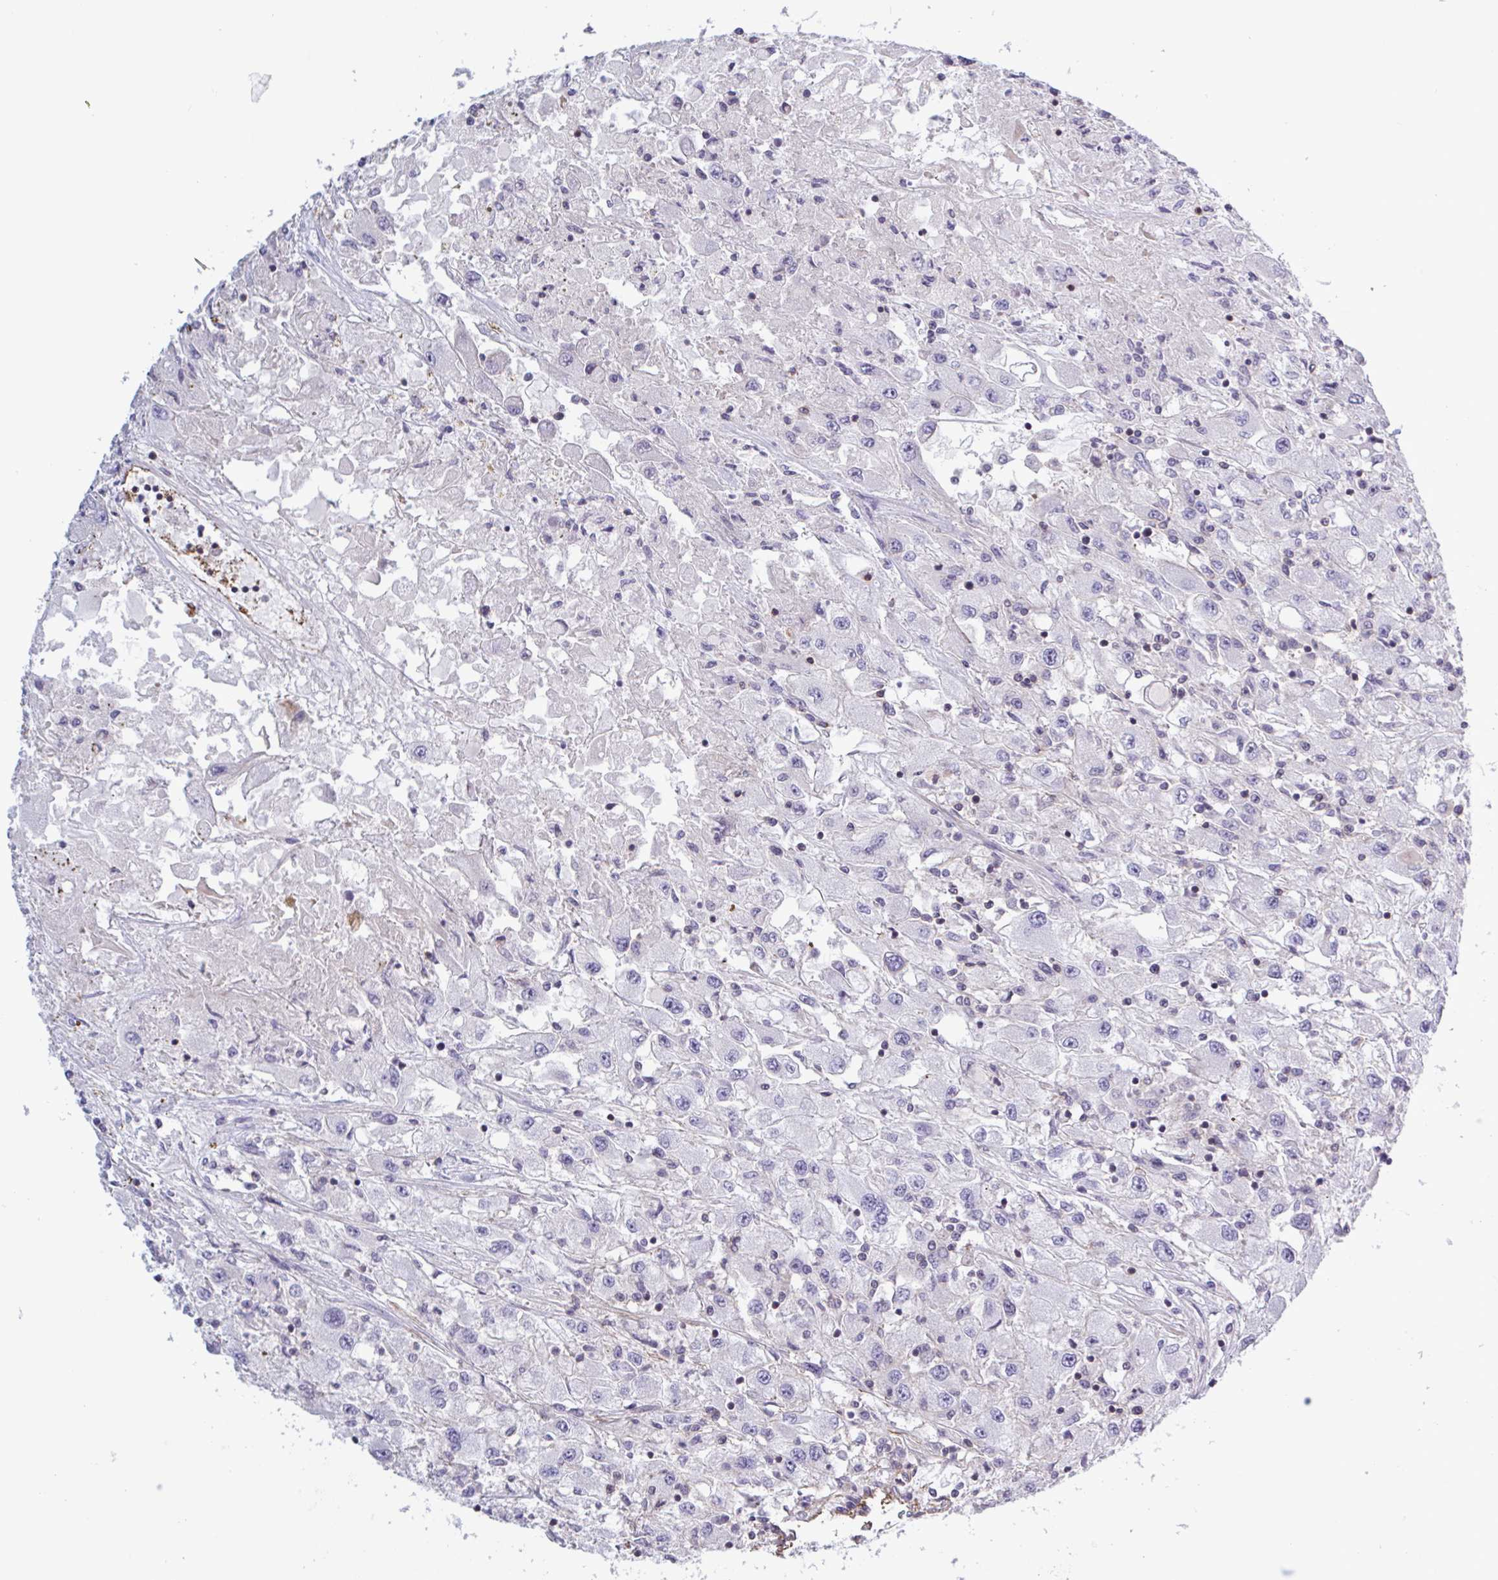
{"staining": {"intensity": "negative", "quantity": "none", "location": "none"}, "tissue": "renal cancer", "cell_type": "Tumor cells", "image_type": "cancer", "snomed": [{"axis": "morphology", "description": "Adenocarcinoma, NOS"}, {"axis": "topography", "description": "Kidney"}], "caption": "IHC of human renal cancer reveals no expression in tumor cells.", "gene": "SHISA7", "patient": {"sex": "female", "age": 67}}